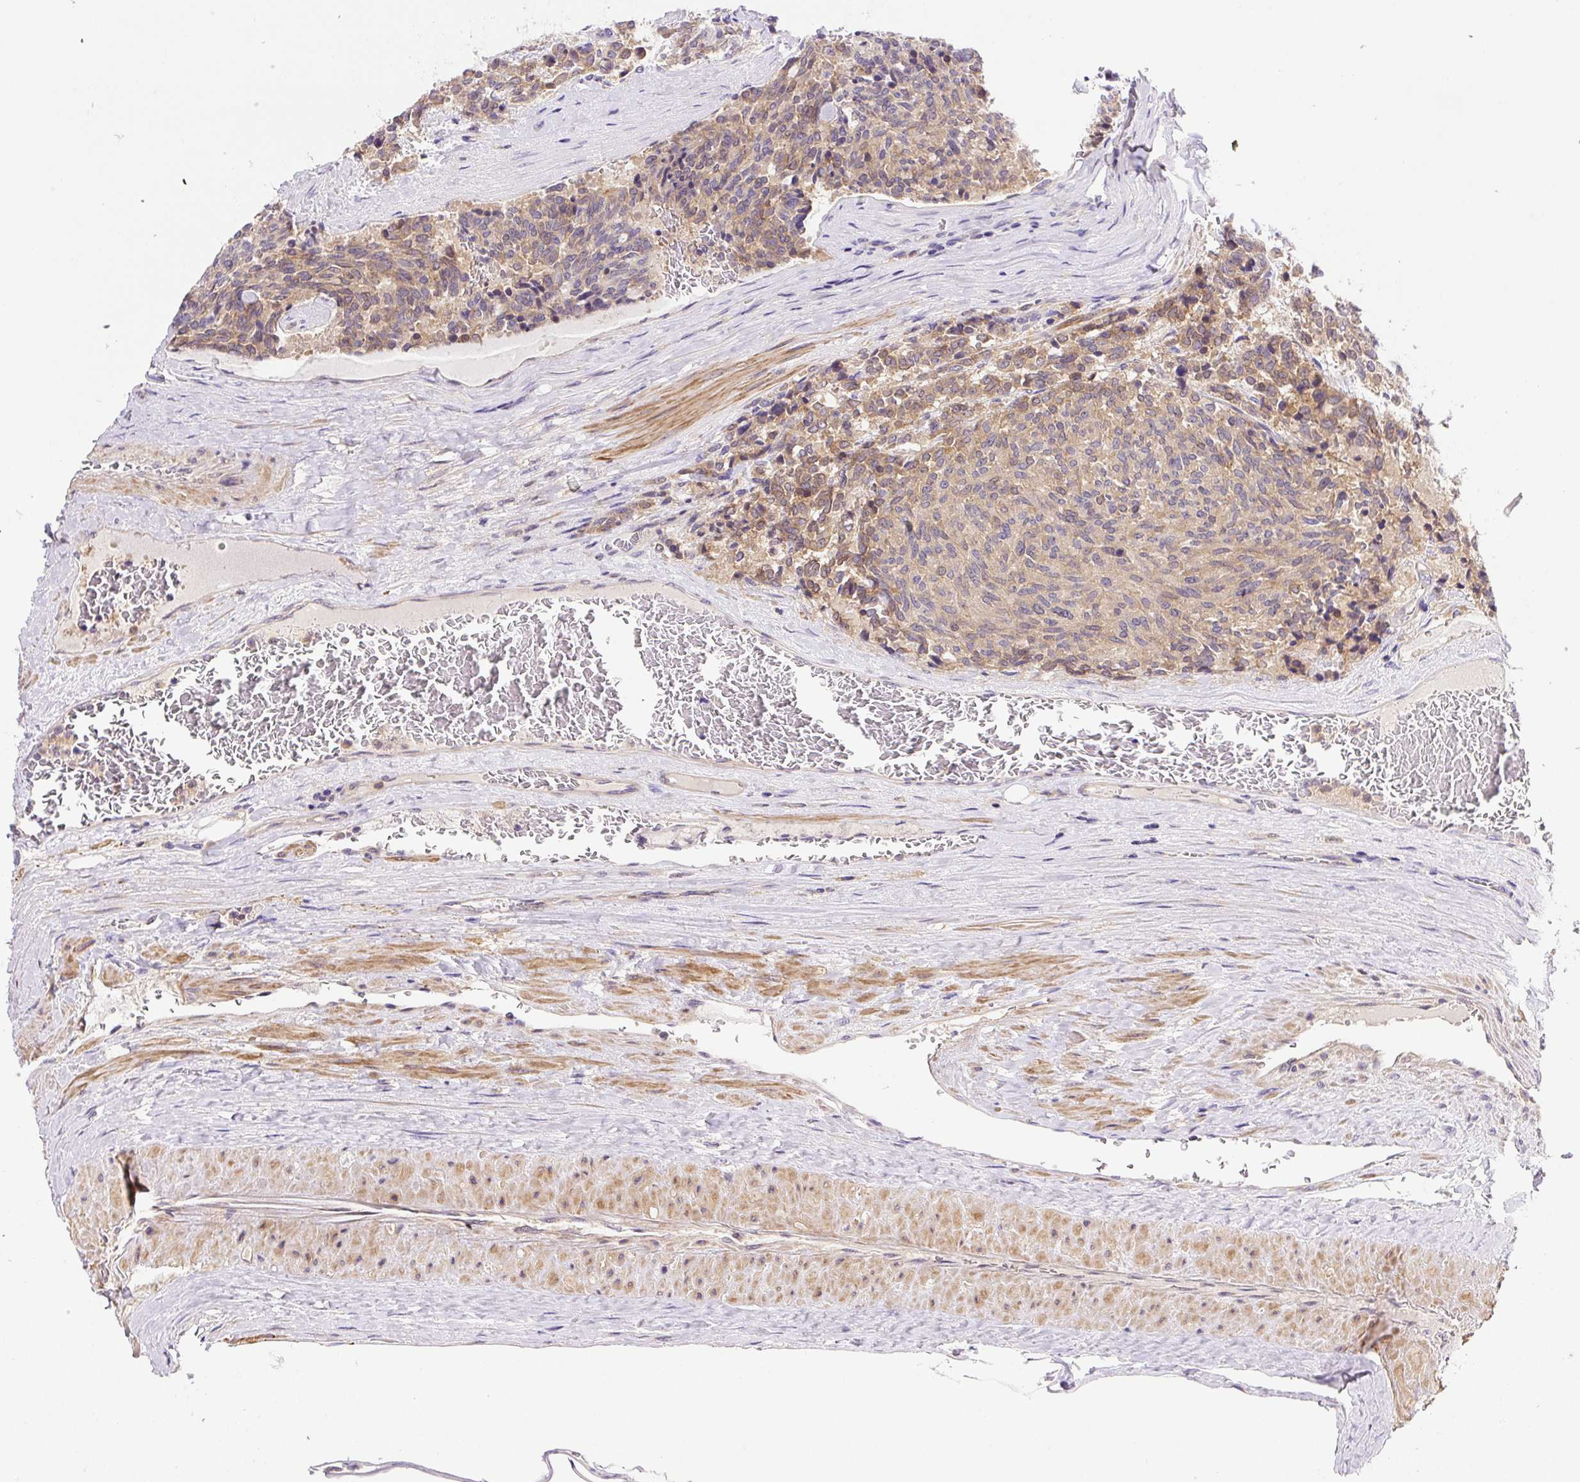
{"staining": {"intensity": "weak", "quantity": "25%-75%", "location": "cytoplasmic/membranous"}, "tissue": "carcinoid", "cell_type": "Tumor cells", "image_type": "cancer", "snomed": [{"axis": "morphology", "description": "Carcinoid, malignant, NOS"}, {"axis": "topography", "description": "Pancreas"}], "caption": "This image demonstrates immunohistochemistry staining of malignant carcinoid, with low weak cytoplasmic/membranous expression in approximately 25%-75% of tumor cells.", "gene": "CCDC28A", "patient": {"sex": "female", "age": 54}}